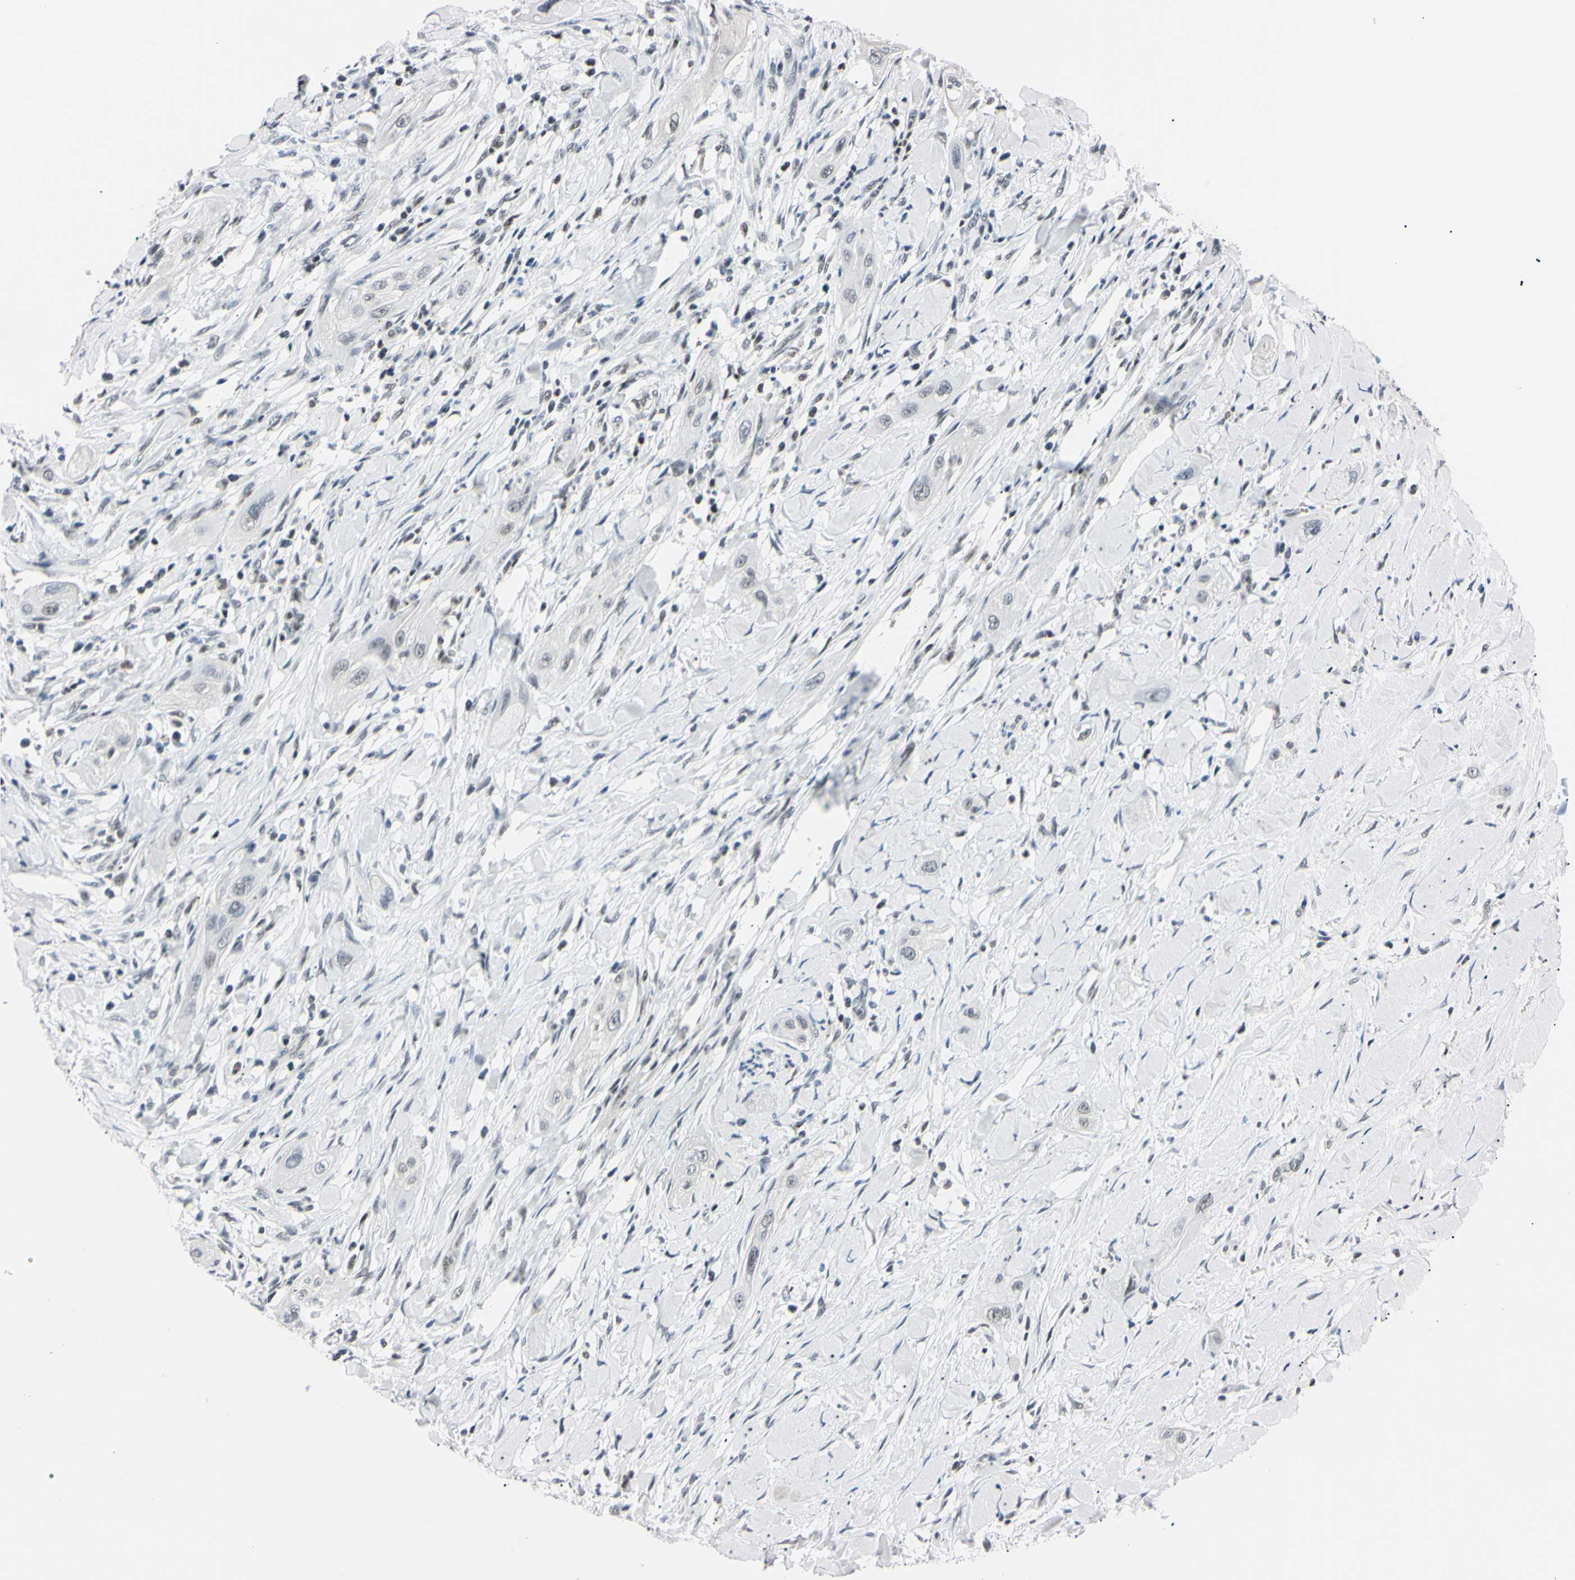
{"staining": {"intensity": "negative", "quantity": "none", "location": "none"}, "tissue": "lung cancer", "cell_type": "Tumor cells", "image_type": "cancer", "snomed": [{"axis": "morphology", "description": "Squamous cell carcinoma, NOS"}, {"axis": "topography", "description": "Lung"}], "caption": "Protein analysis of squamous cell carcinoma (lung) exhibits no significant staining in tumor cells.", "gene": "C1orf174", "patient": {"sex": "female", "age": 47}}